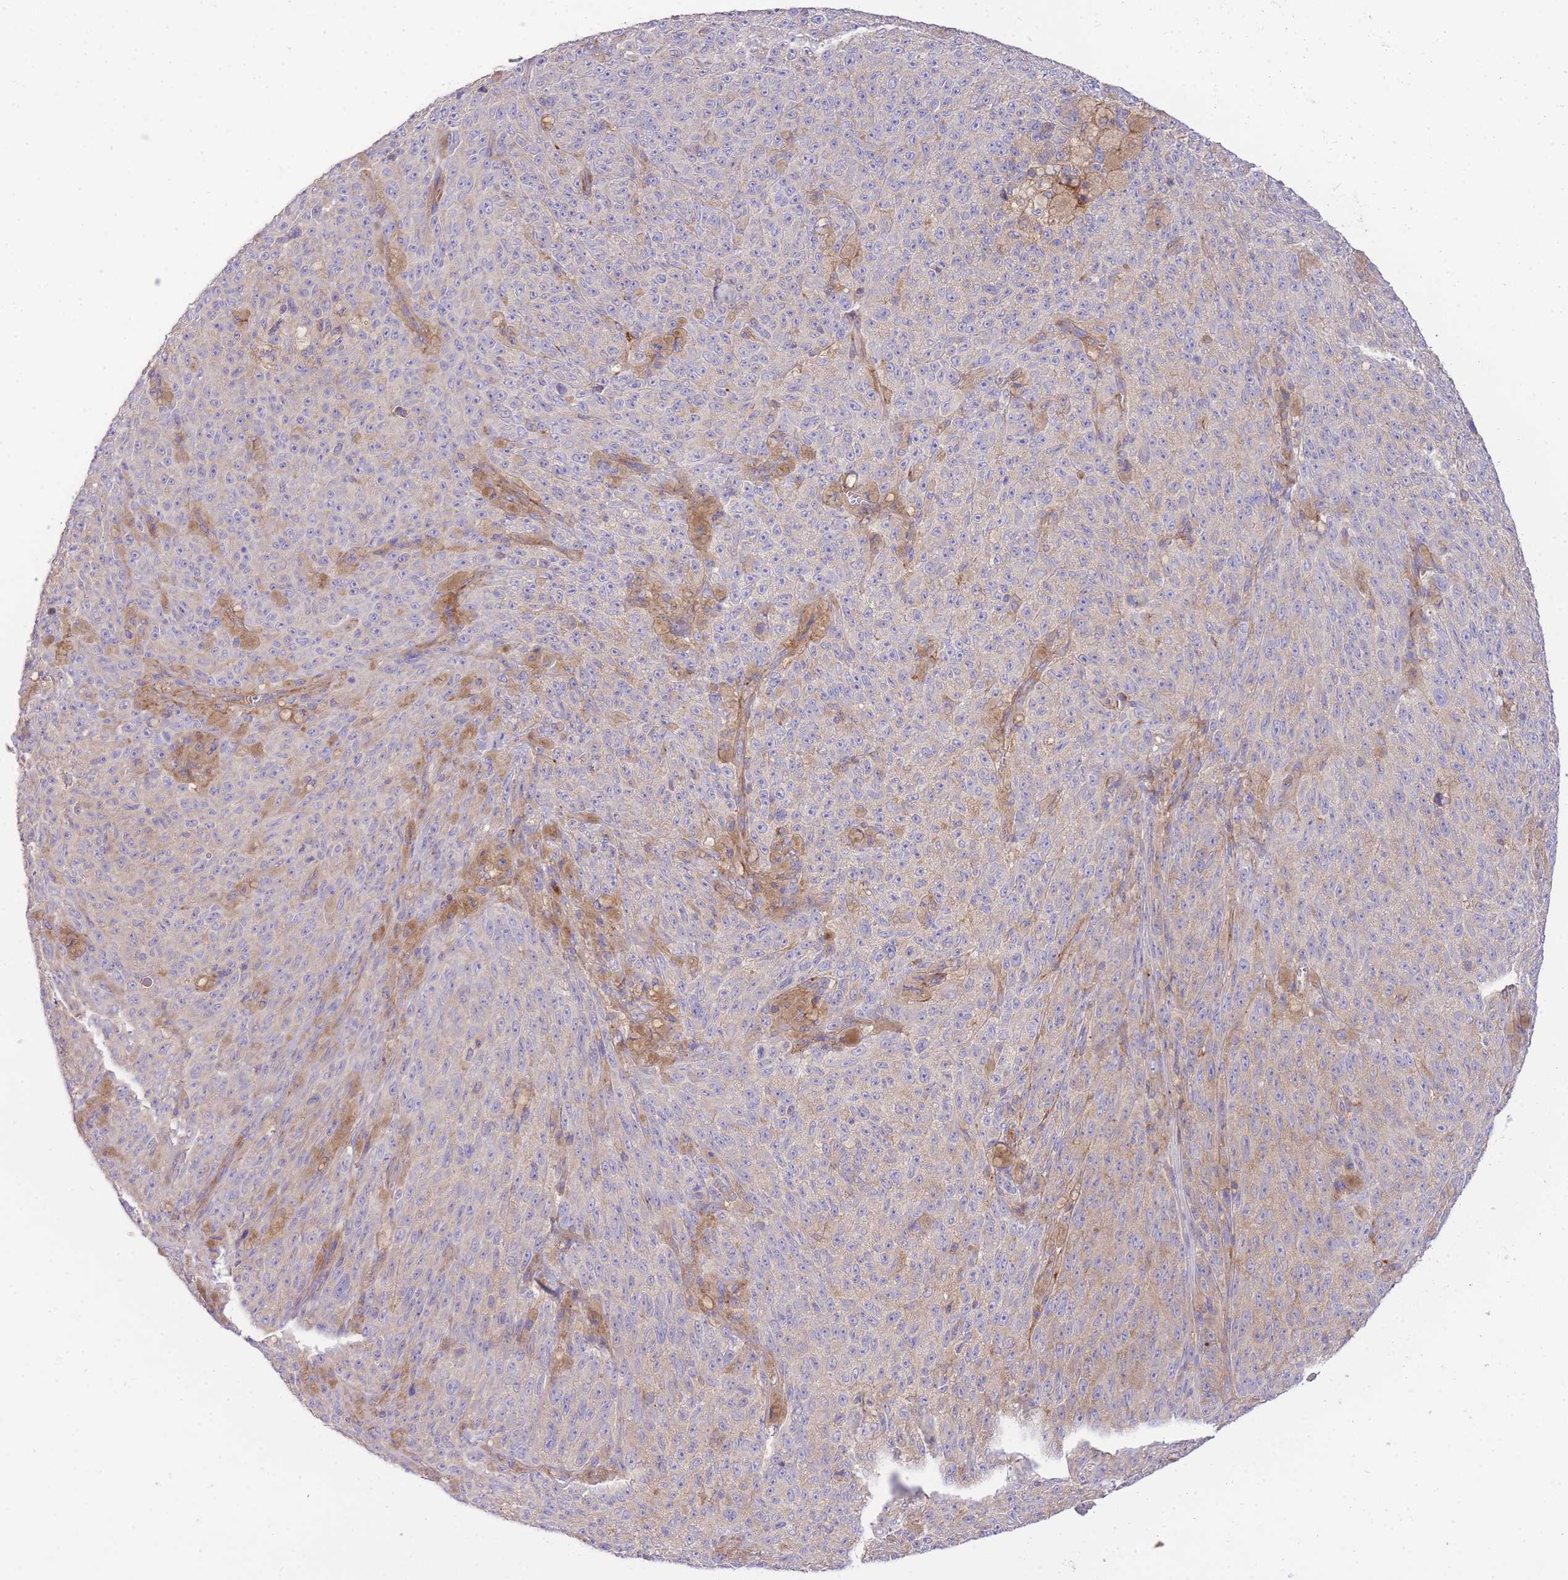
{"staining": {"intensity": "weak", "quantity": "25%-75%", "location": "cytoplasmic/membranous"}, "tissue": "melanoma", "cell_type": "Tumor cells", "image_type": "cancer", "snomed": [{"axis": "morphology", "description": "Malignant melanoma, NOS"}, {"axis": "topography", "description": "Skin"}], "caption": "The photomicrograph exhibits immunohistochemical staining of melanoma. There is weak cytoplasmic/membranous expression is present in about 25%-75% of tumor cells.", "gene": "INSYN2B", "patient": {"sex": "female", "age": 82}}